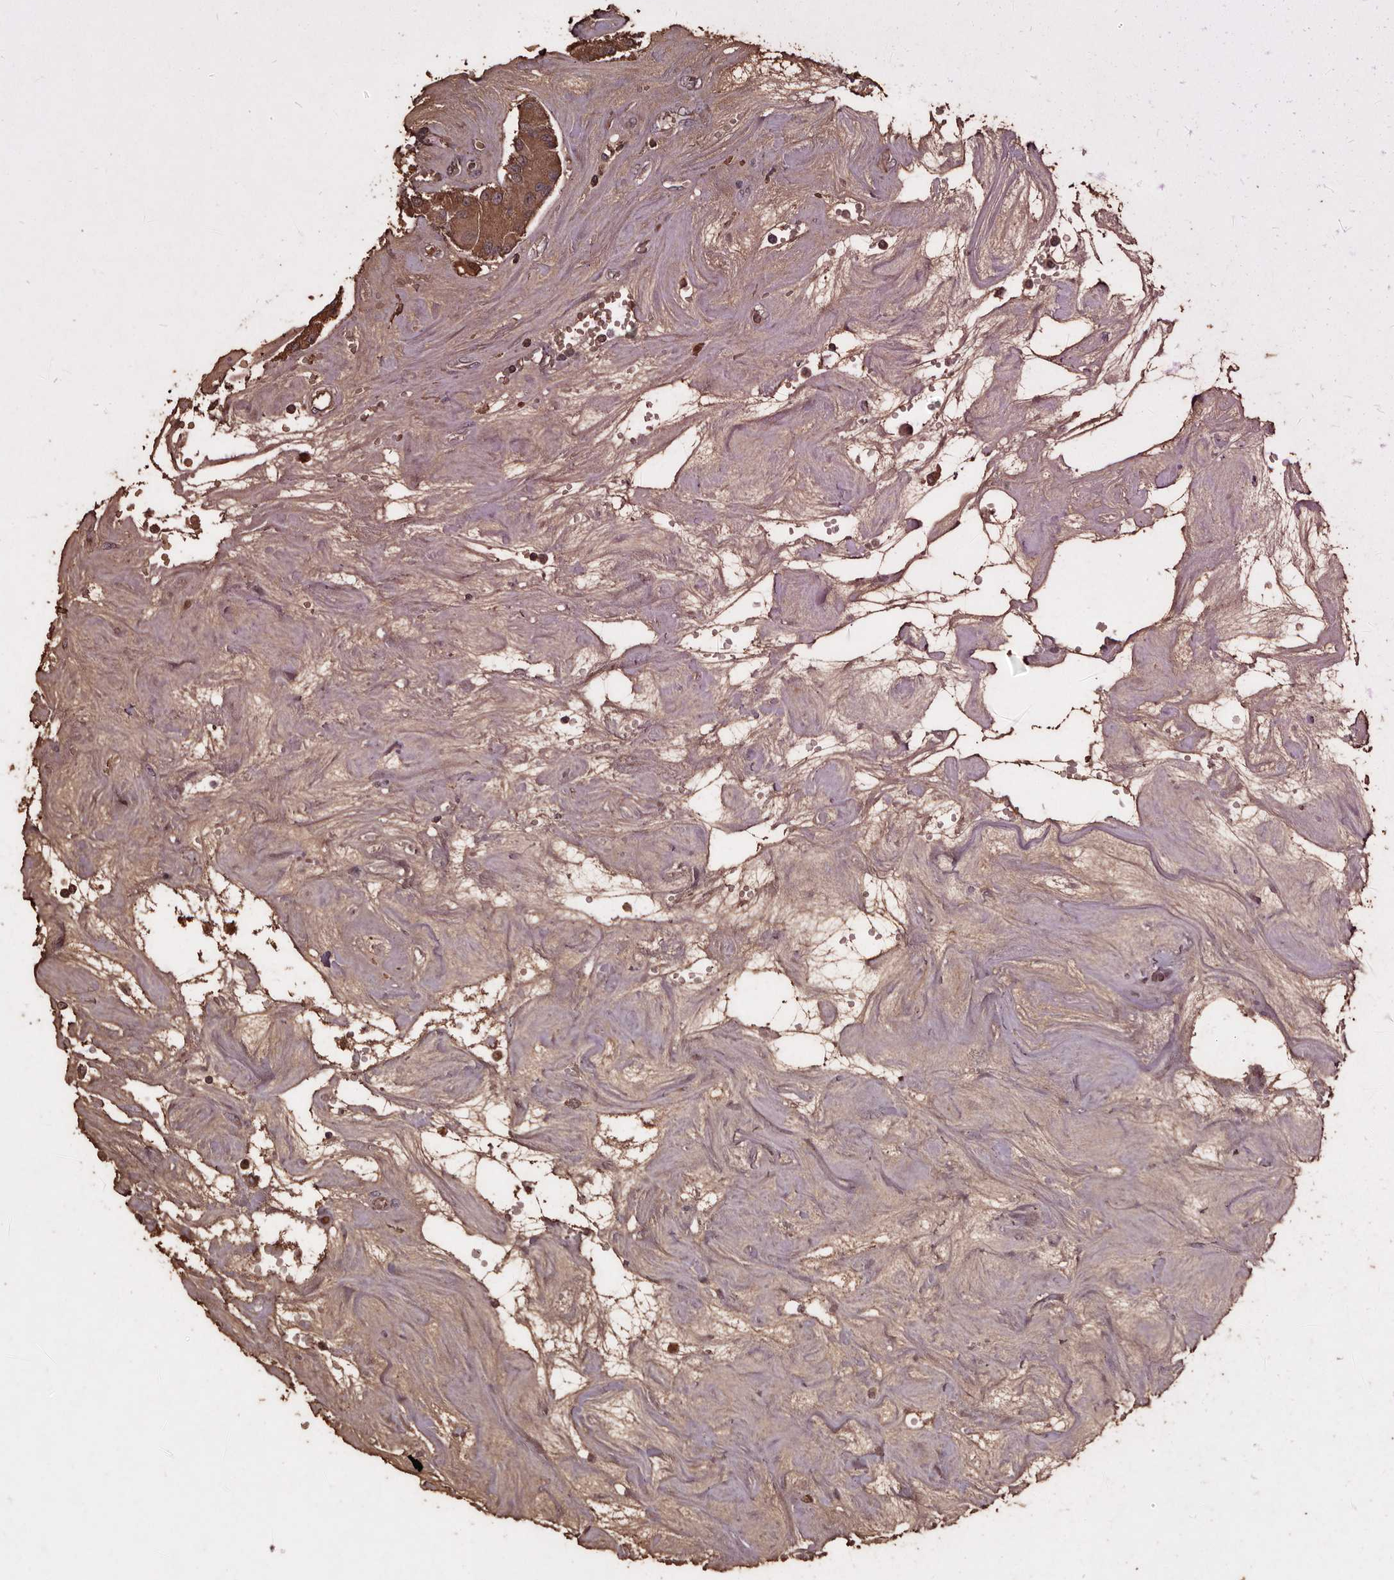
{"staining": {"intensity": "moderate", "quantity": ">75%", "location": "cytoplasmic/membranous"}, "tissue": "carcinoid", "cell_type": "Tumor cells", "image_type": "cancer", "snomed": [{"axis": "morphology", "description": "Carcinoid, malignant, NOS"}, {"axis": "topography", "description": "Pancreas"}], "caption": "This is an image of IHC staining of carcinoid (malignant), which shows moderate staining in the cytoplasmic/membranous of tumor cells.", "gene": "RANBP17", "patient": {"sex": "male", "age": 41}}